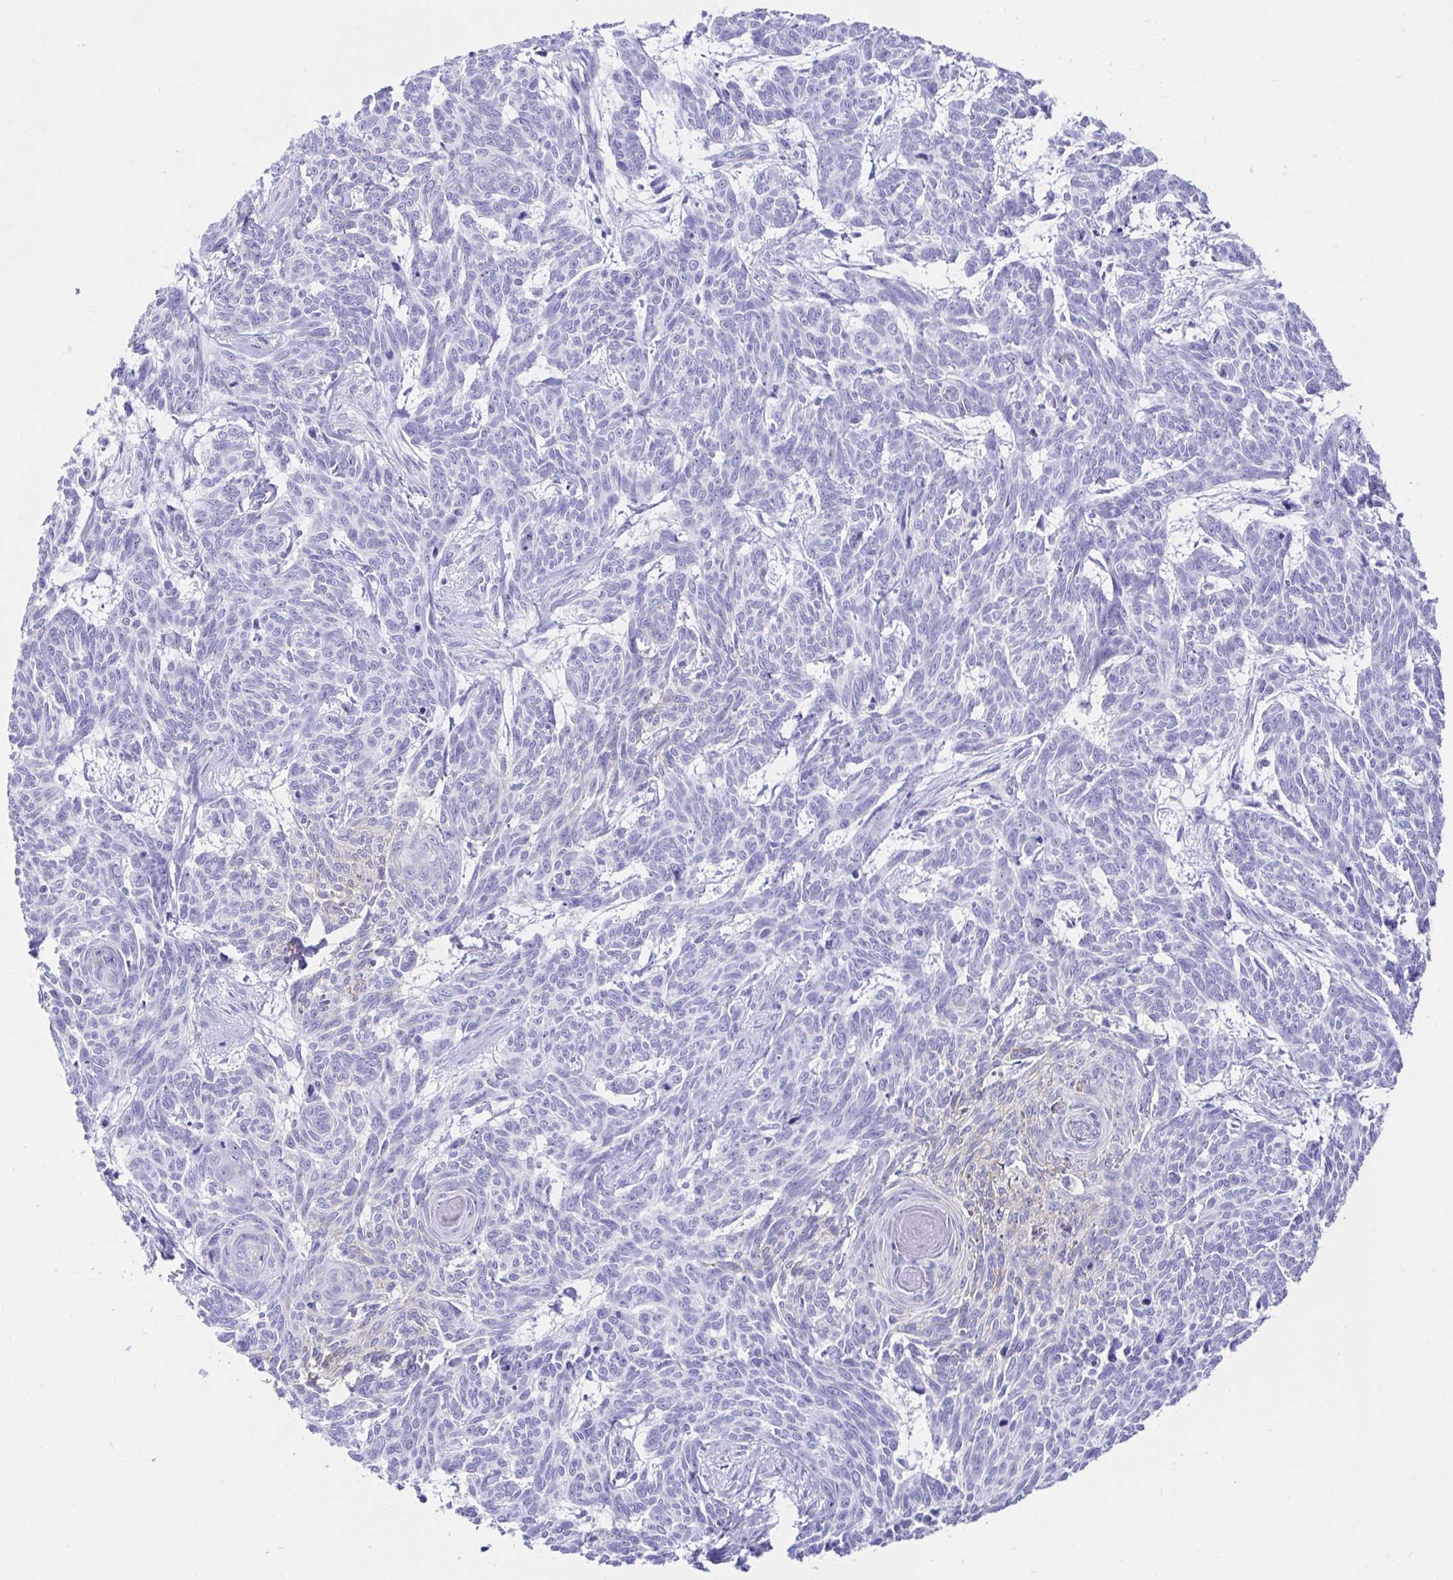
{"staining": {"intensity": "negative", "quantity": "none", "location": "none"}, "tissue": "skin cancer", "cell_type": "Tumor cells", "image_type": "cancer", "snomed": [{"axis": "morphology", "description": "Basal cell carcinoma"}, {"axis": "topography", "description": "Skin"}], "caption": "This histopathology image is of basal cell carcinoma (skin) stained with immunohistochemistry to label a protein in brown with the nuclei are counter-stained blue. There is no staining in tumor cells. The staining is performed using DAB brown chromogen with nuclei counter-stained in using hematoxylin.", "gene": "CA9", "patient": {"sex": "female", "age": 93}}